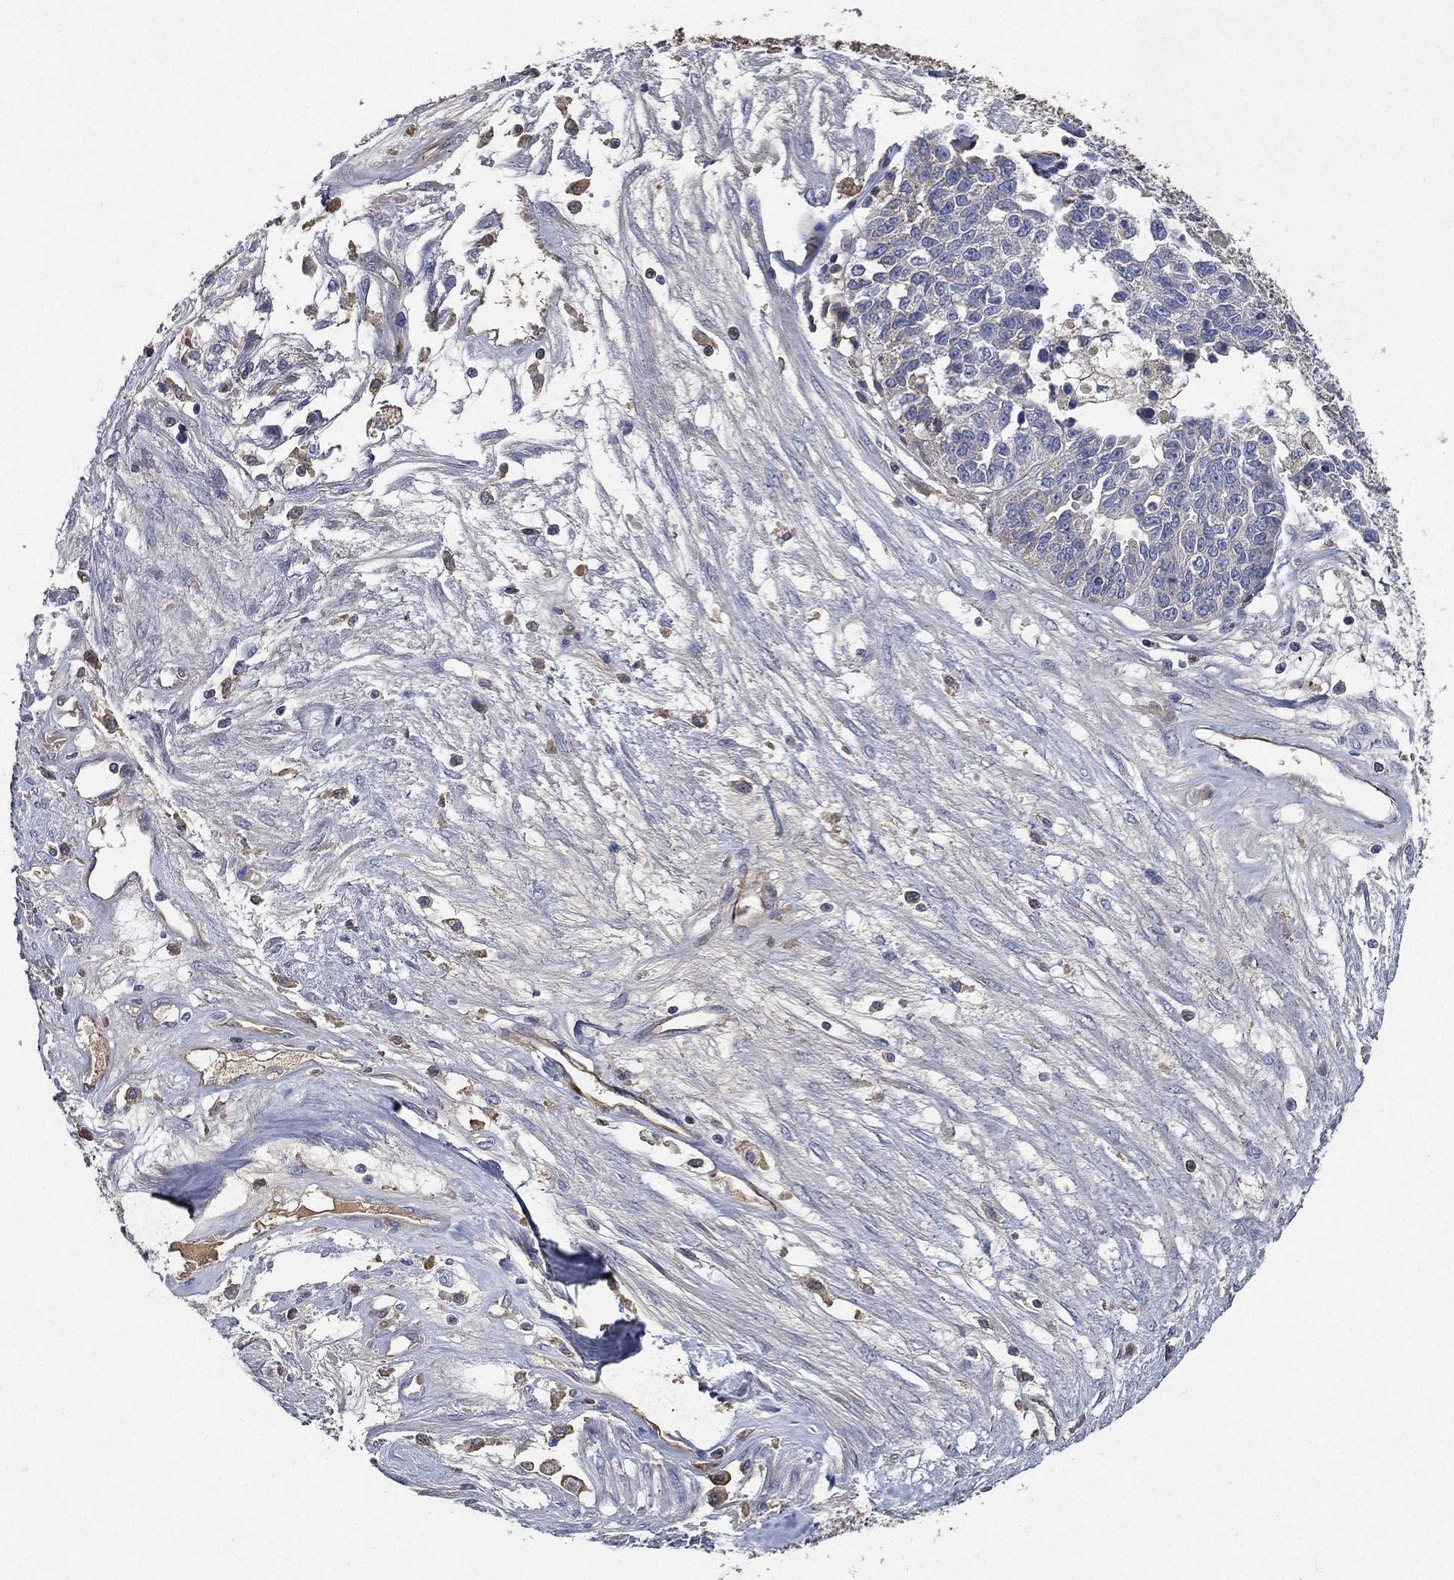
{"staining": {"intensity": "negative", "quantity": "none", "location": "none"}, "tissue": "ovarian cancer", "cell_type": "Tumor cells", "image_type": "cancer", "snomed": [{"axis": "morphology", "description": "Cystadenocarcinoma, serous, NOS"}, {"axis": "topography", "description": "Ovary"}], "caption": "Ovarian serous cystadenocarcinoma was stained to show a protein in brown. There is no significant positivity in tumor cells.", "gene": "TMPRSS11D", "patient": {"sex": "female", "age": 87}}